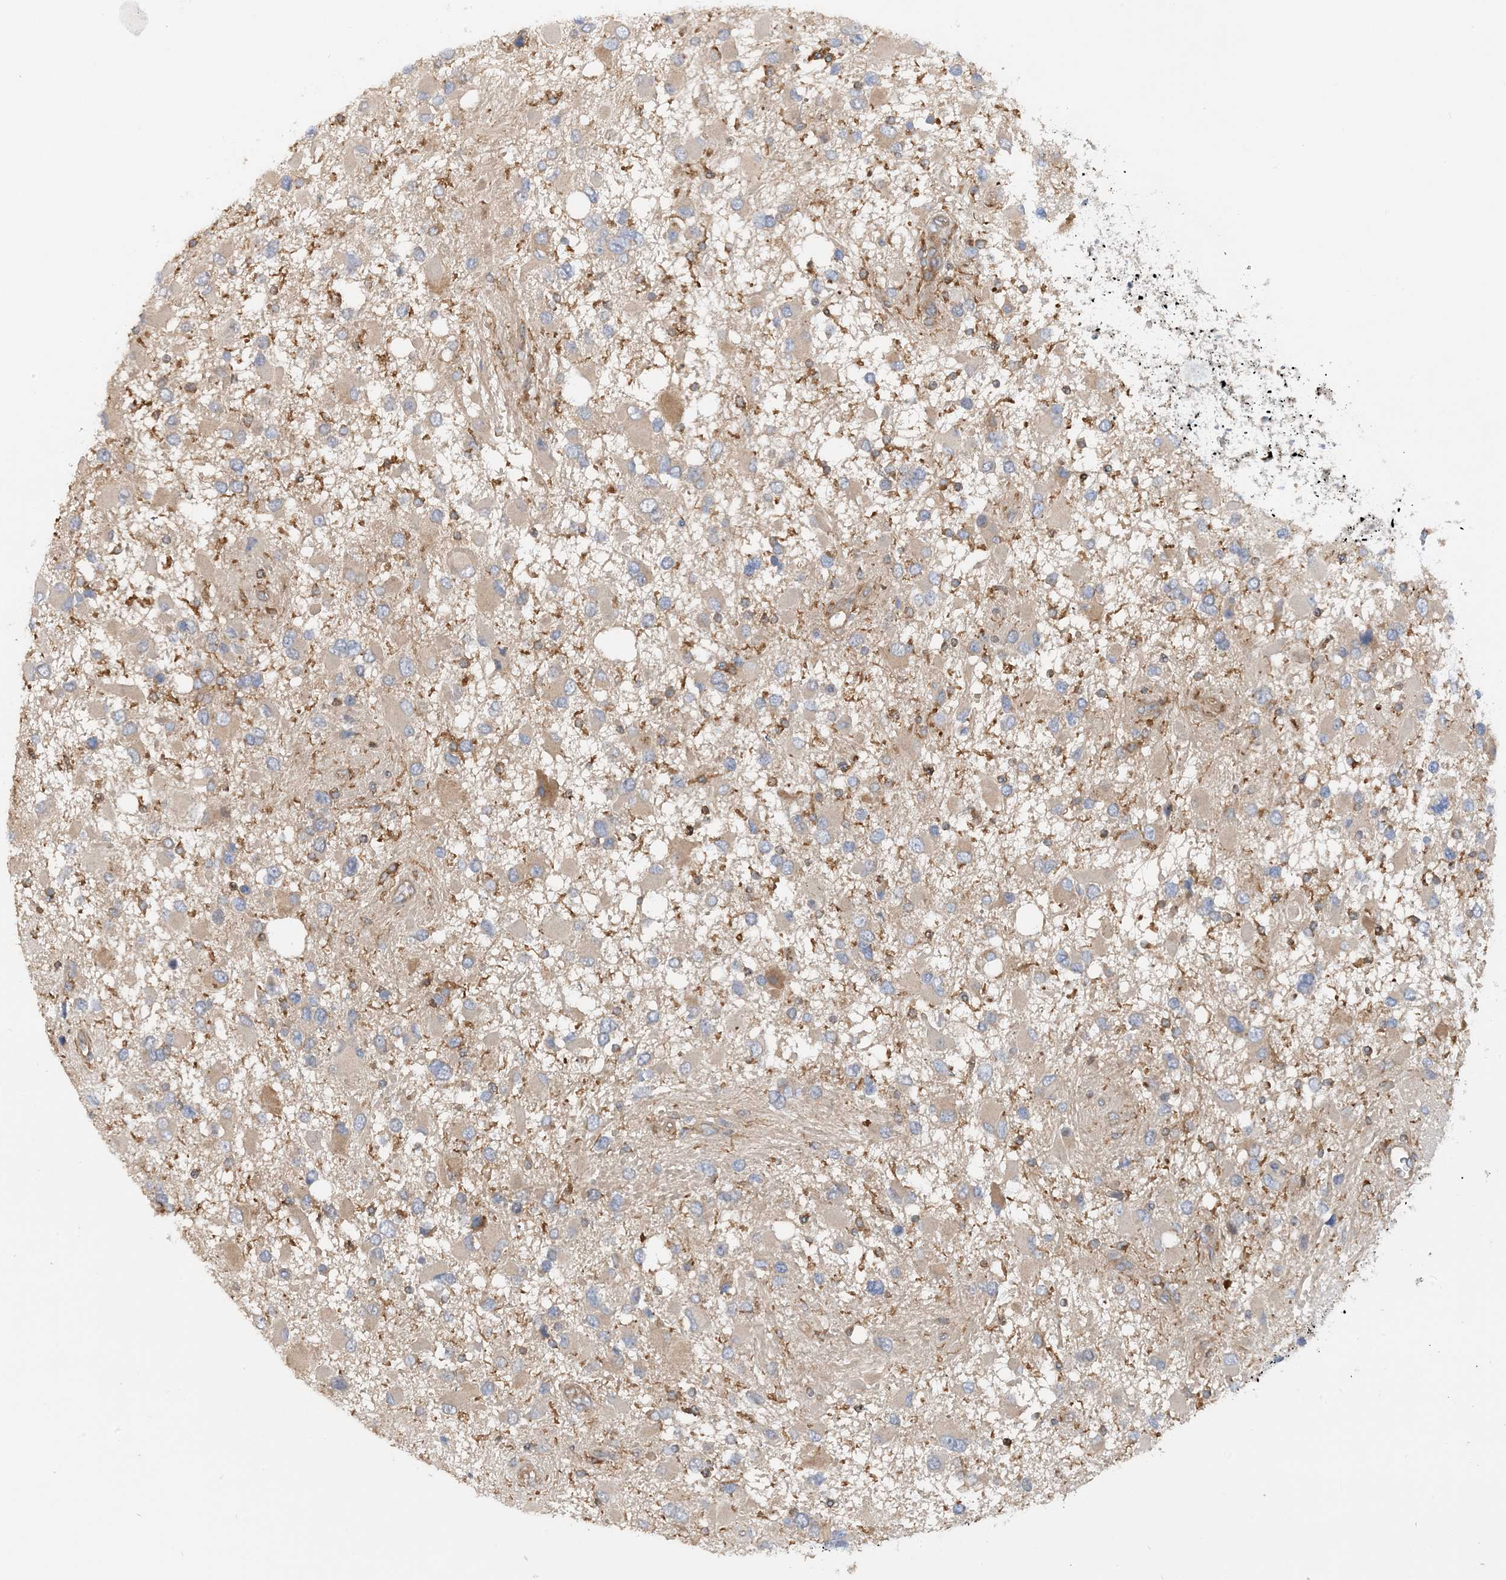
{"staining": {"intensity": "negative", "quantity": "none", "location": "none"}, "tissue": "glioma", "cell_type": "Tumor cells", "image_type": "cancer", "snomed": [{"axis": "morphology", "description": "Glioma, malignant, High grade"}, {"axis": "topography", "description": "Brain"}], "caption": "Immunohistochemical staining of human malignant high-grade glioma displays no significant staining in tumor cells.", "gene": "SFMBT2", "patient": {"sex": "male", "age": 53}}